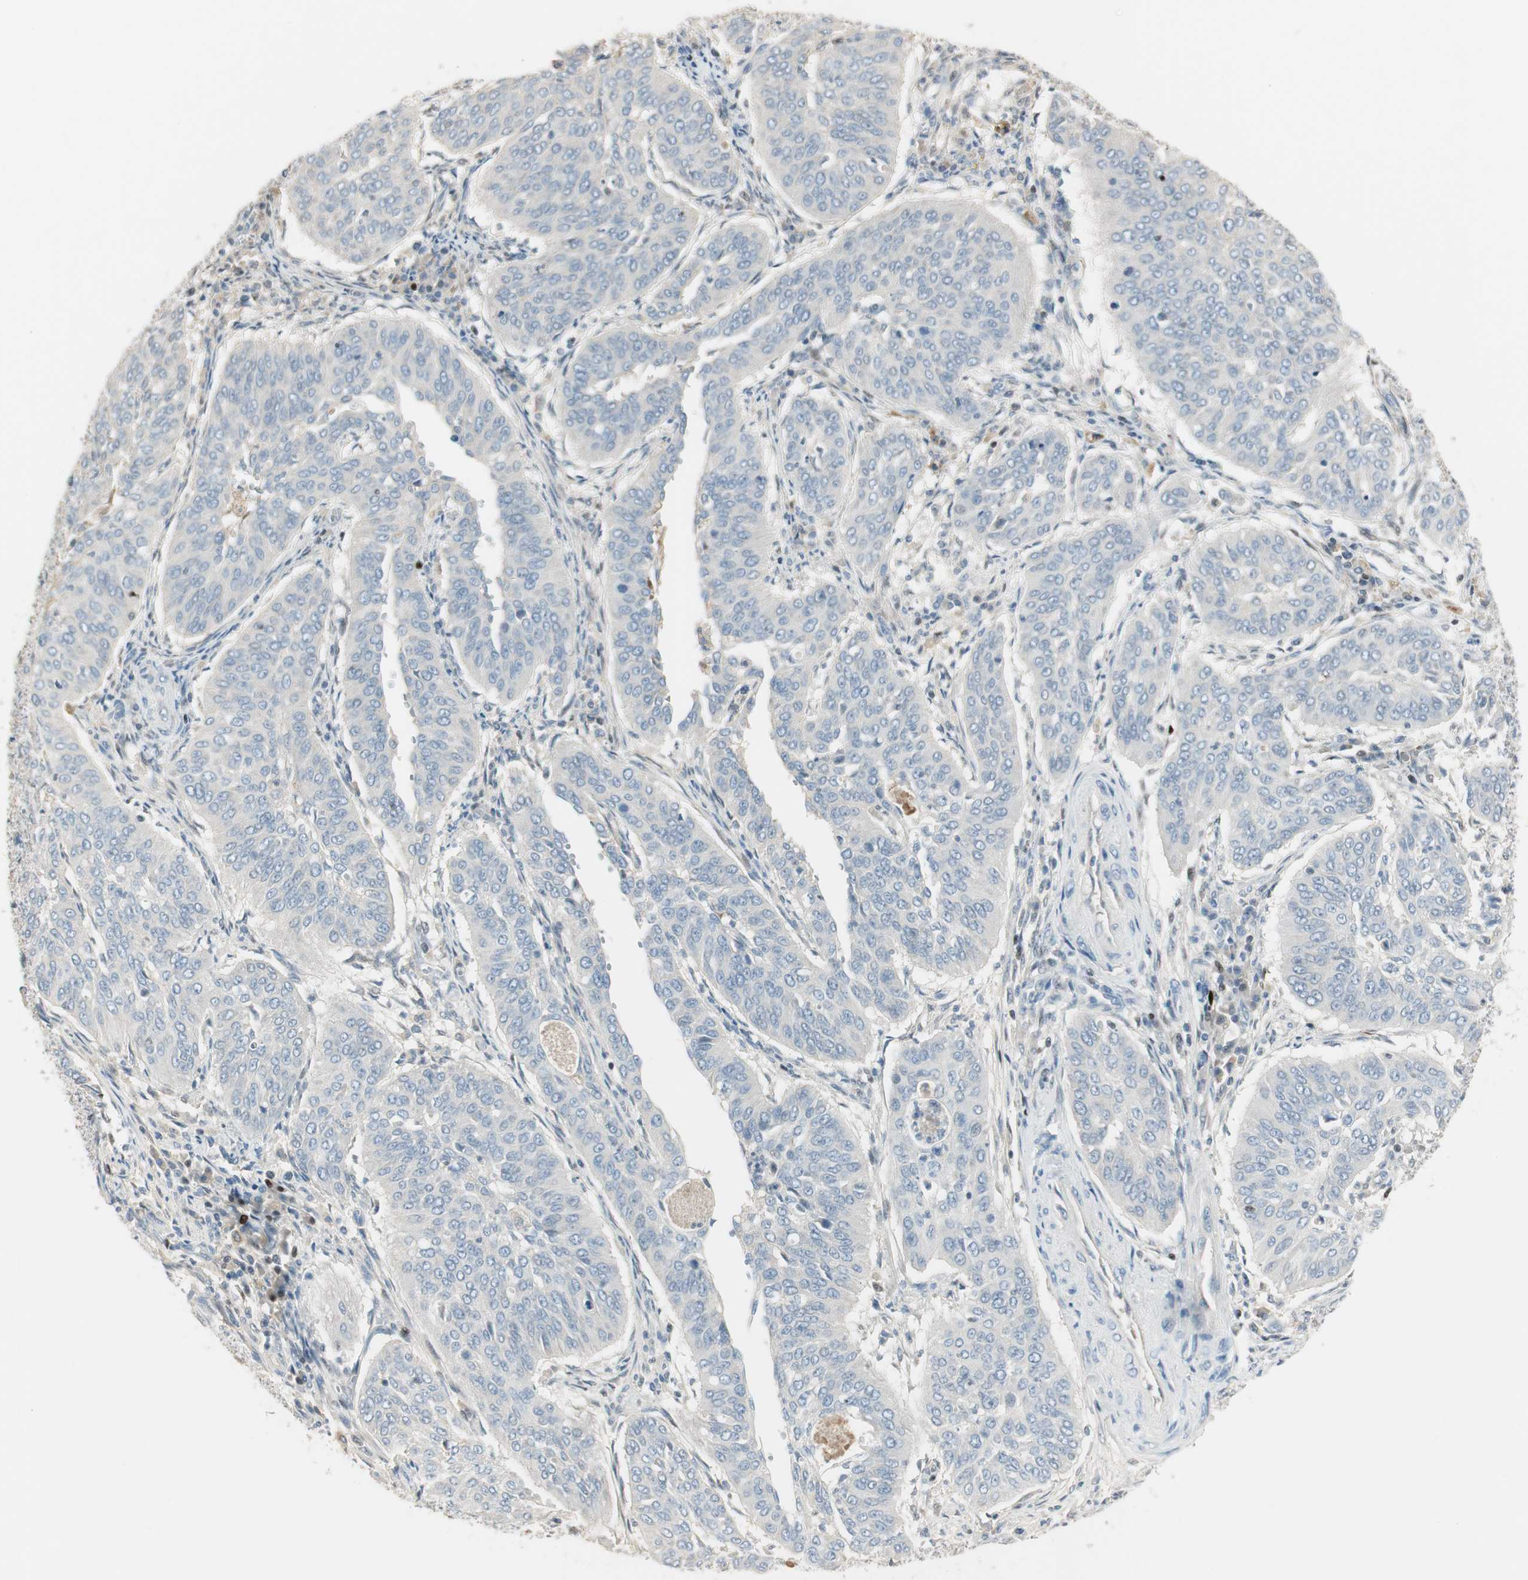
{"staining": {"intensity": "negative", "quantity": "none", "location": "none"}, "tissue": "cervical cancer", "cell_type": "Tumor cells", "image_type": "cancer", "snomed": [{"axis": "morphology", "description": "Normal tissue, NOS"}, {"axis": "morphology", "description": "Squamous cell carcinoma, NOS"}, {"axis": "topography", "description": "Cervix"}], "caption": "Micrograph shows no protein staining in tumor cells of cervical squamous cell carcinoma tissue.", "gene": "RUNX2", "patient": {"sex": "female", "age": 39}}